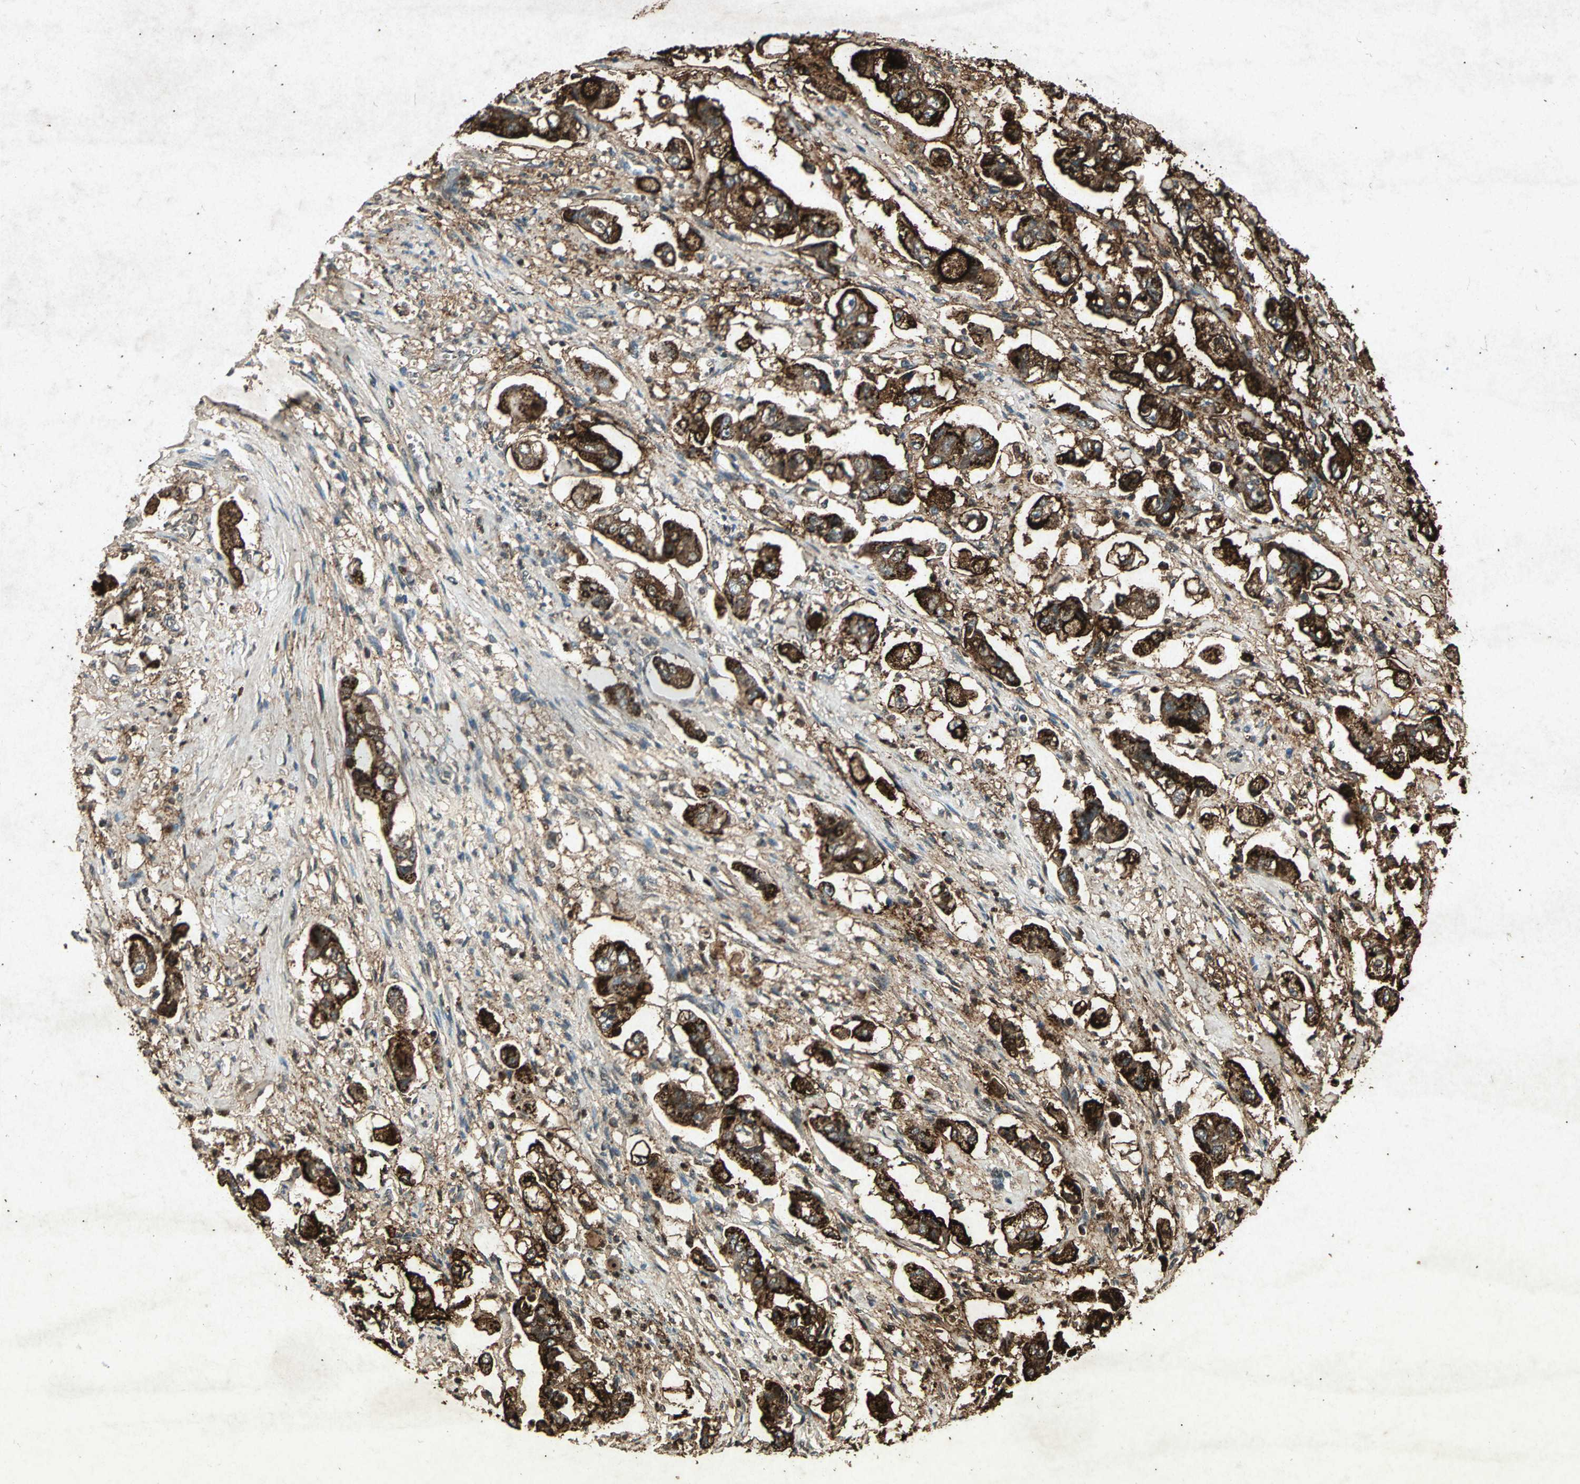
{"staining": {"intensity": "strong", "quantity": ">75%", "location": "cytoplasmic/membranous"}, "tissue": "stomach cancer", "cell_type": "Tumor cells", "image_type": "cancer", "snomed": [{"axis": "morphology", "description": "Adenocarcinoma, NOS"}, {"axis": "topography", "description": "Stomach"}], "caption": "Strong cytoplasmic/membranous positivity is identified in about >75% of tumor cells in stomach cancer.", "gene": "PSEN1", "patient": {"sex": "male", "age": 62}}